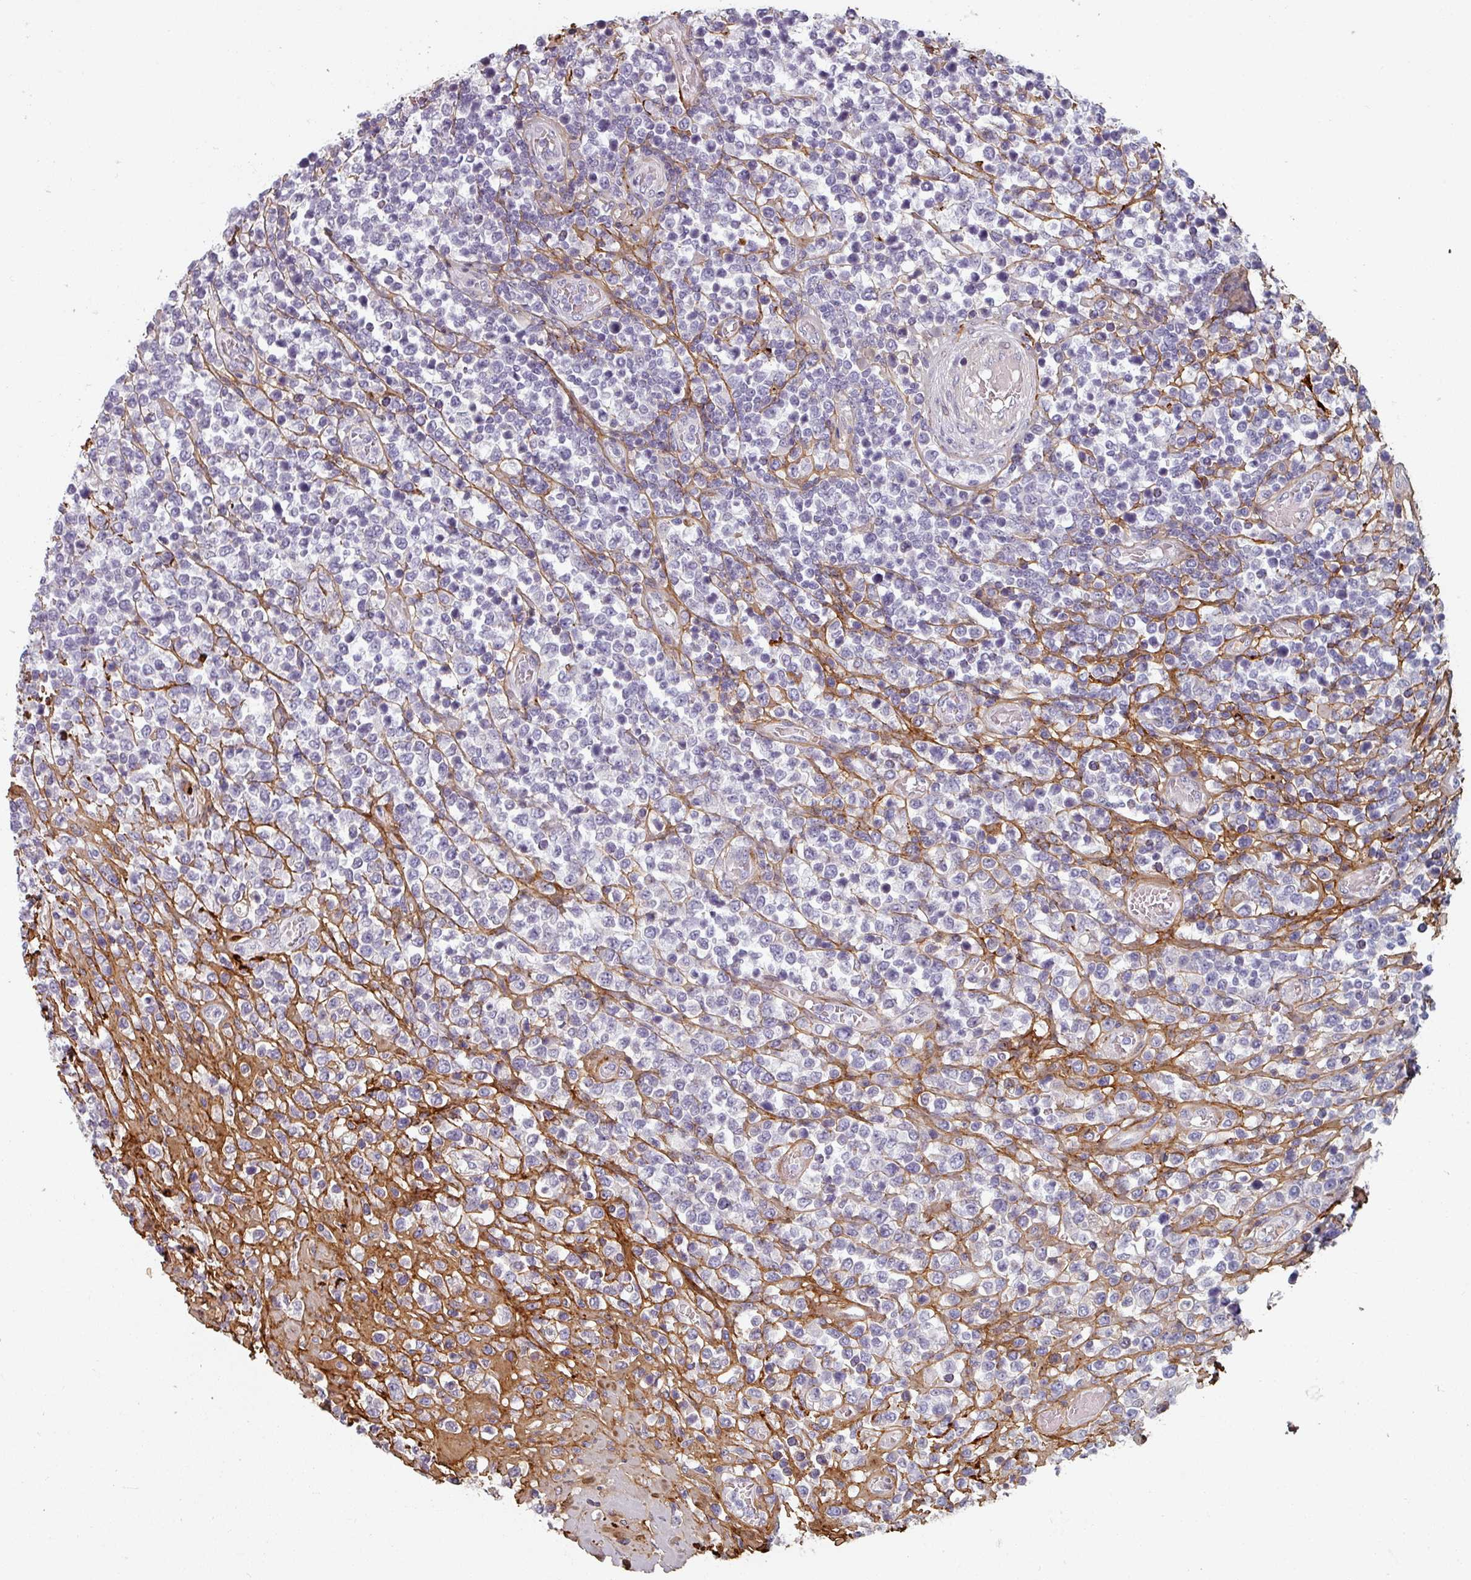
{"staining": {"intensity": "negative", "quantity": "none", "location": "none"}, "tissue": "lymphoma", "cell_type": "Tumor cells", "image_type": "cancer", "snomed": [{"axis": "morphology", "description": "Malignant lymphoma, non-Hodgkin's type, High grade"}, {"axis": "topography", "description": "Soft tissue"}], "caption": "Lymphoma was stained to show a protein in brown. There is no significant positivity in tumor cells.", "gene": "CYB5RL", "patient": {"sex": "female", "age": 56}}